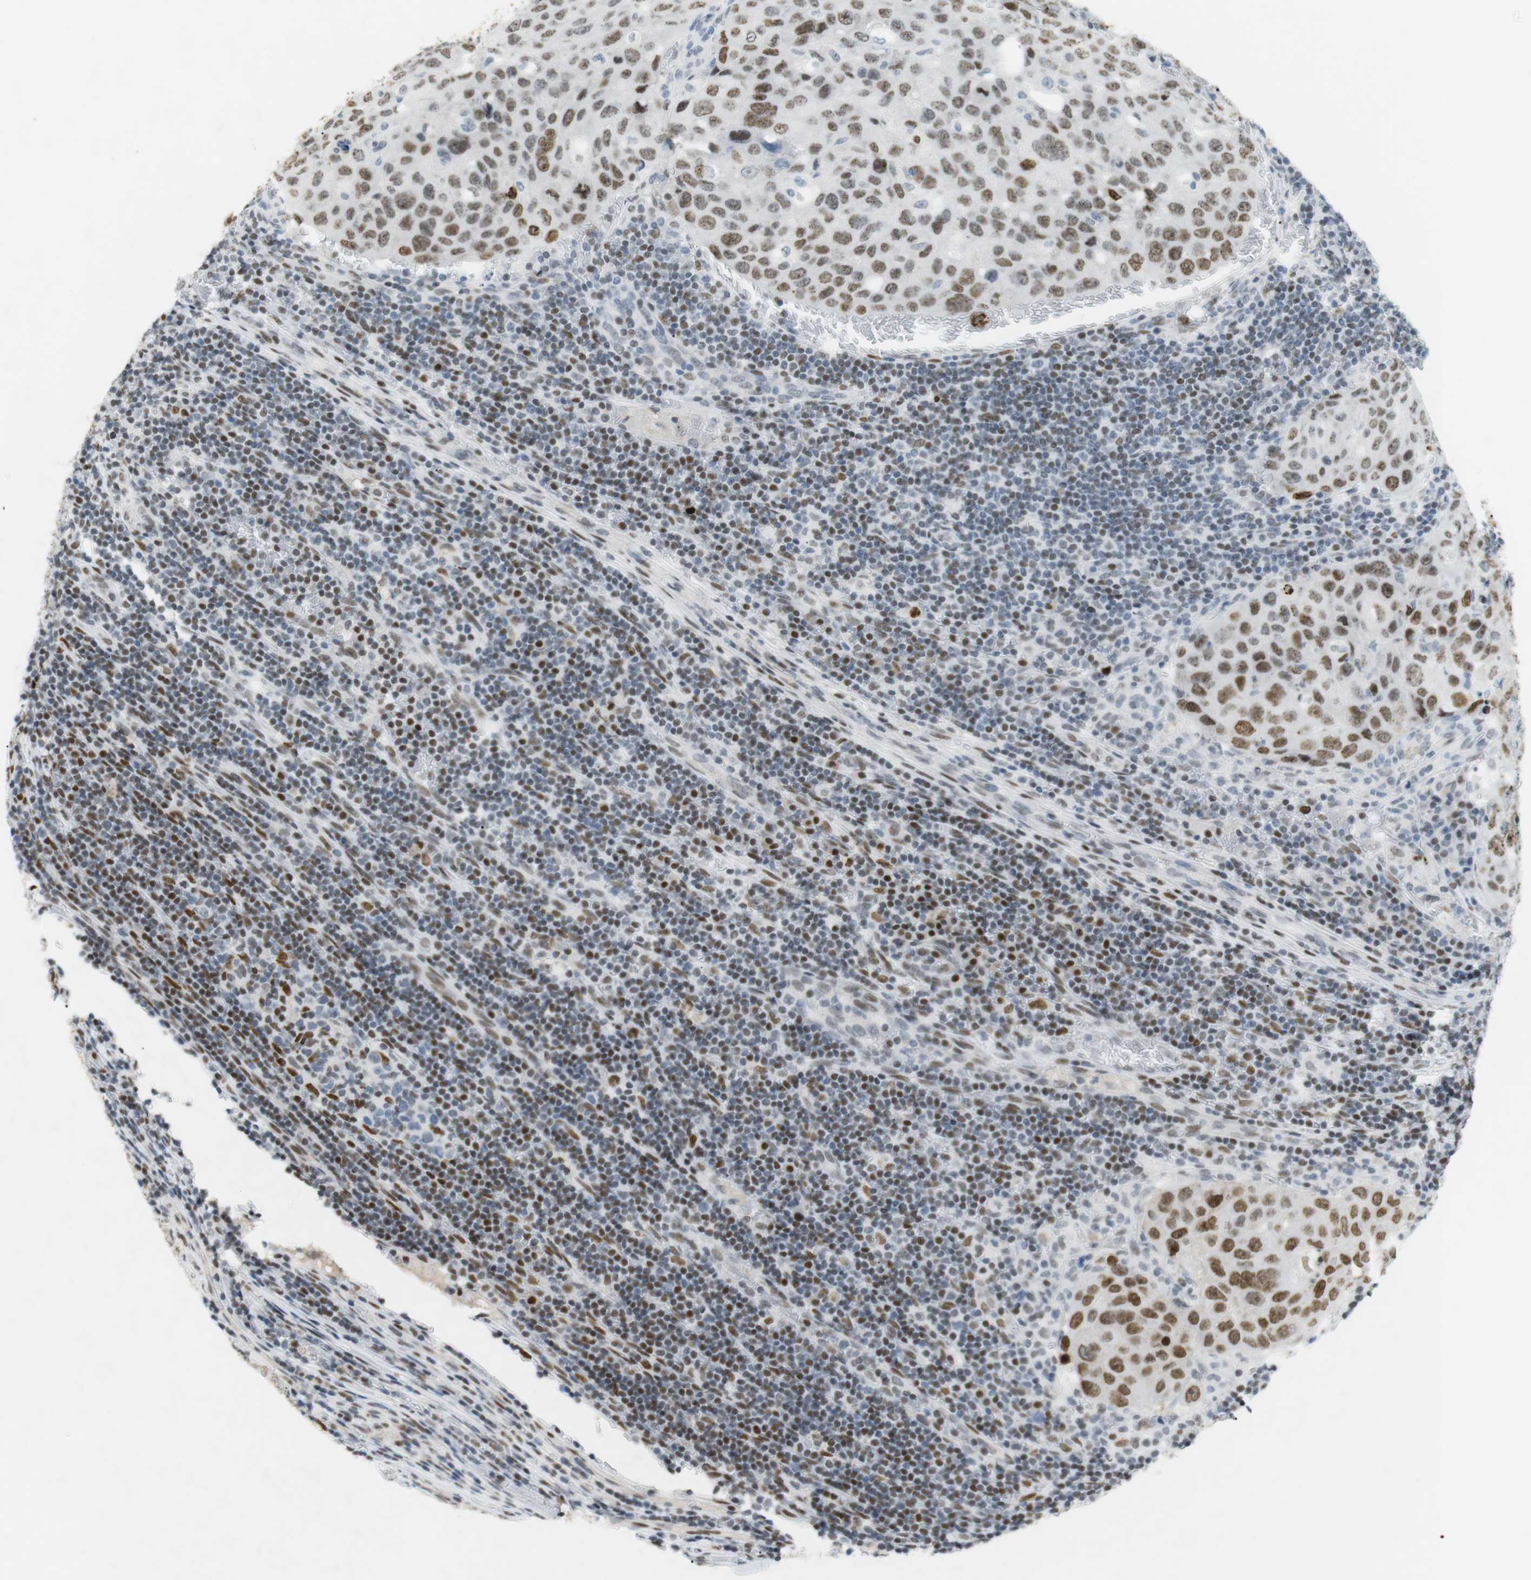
{"staining": {"intensity": "moderate", "quantity": ">75%", "location": "nuclear"}, "tissue": "urothelial cancer", "cell_type": "Tumor cells", "image_type": "cancer", "snomed": [{"axis": "morphology", "description": "Urothelial carcinoma, High grade"}, {"axis": "topography", "description": "Lymph node"}, {"axis": "topography", "description": "Urinary bladder"}], "caption": "Tumor cells demonstrate medium levels of moderate nuclear staining in about >75% of cells in high-grade urothelial carcinoma.", "gene": "BMI1", "patient": {"sex": "male", "age": 51}}